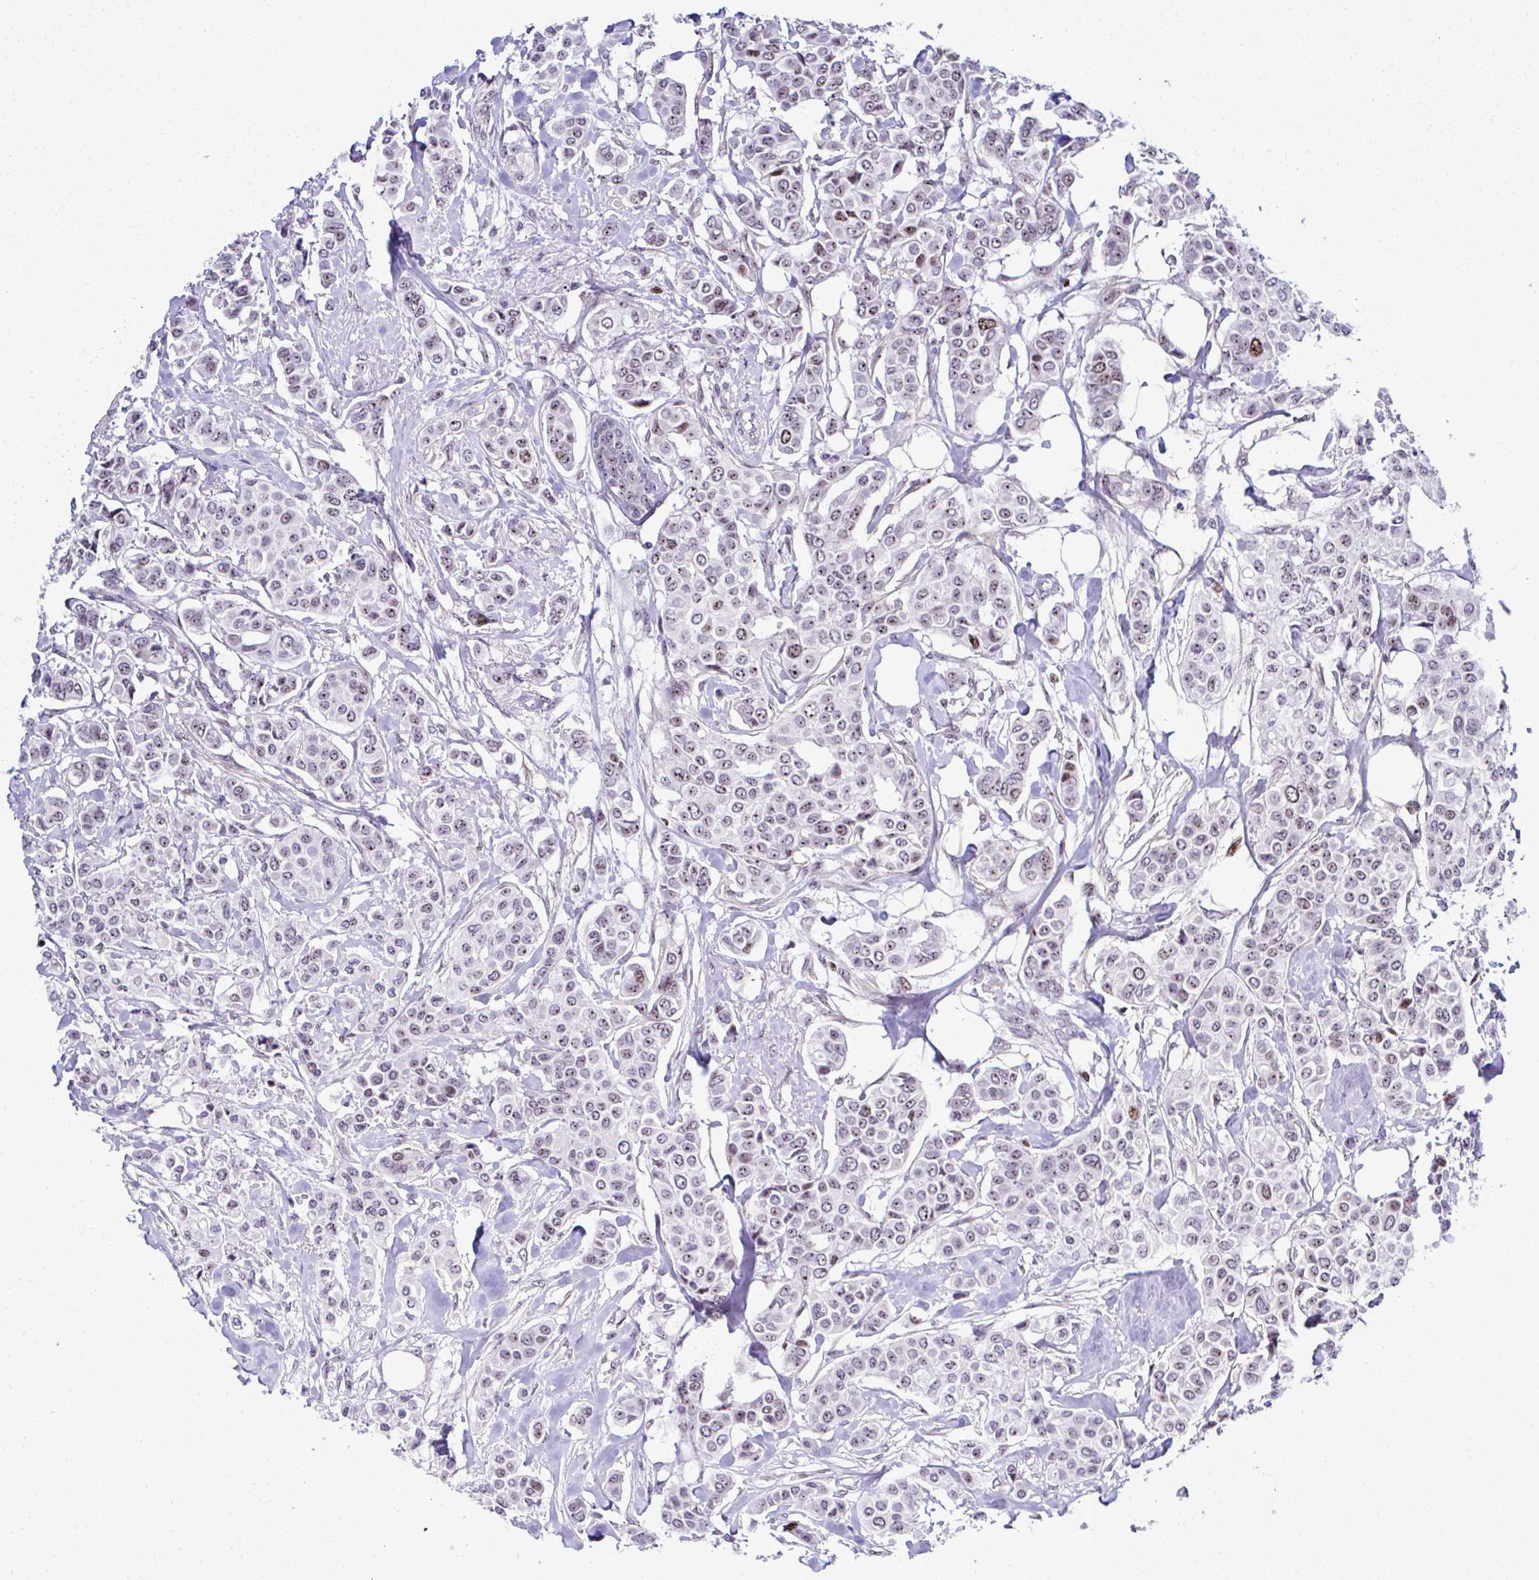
{"staining": {"intensity": "moderate", "quantity": "25%-75%", "location": "nuclear"}, "tissue": "breast cancer", "cell_type": "Tumor cells", "image_type": "cancer", "snomed": [{"axis": "morphology", "description": "Lobular carcinoma"}, {"axis": "topography", "description": "Breast"}], "caption": "Breast lobular carcinoma tissue reveals moderate nuclear positivity in approximately 25%-75% of tumor cells Nuclei are stained in blue.", "gene": "CEP72", "patient": {"sex": "female", "age": 51}}